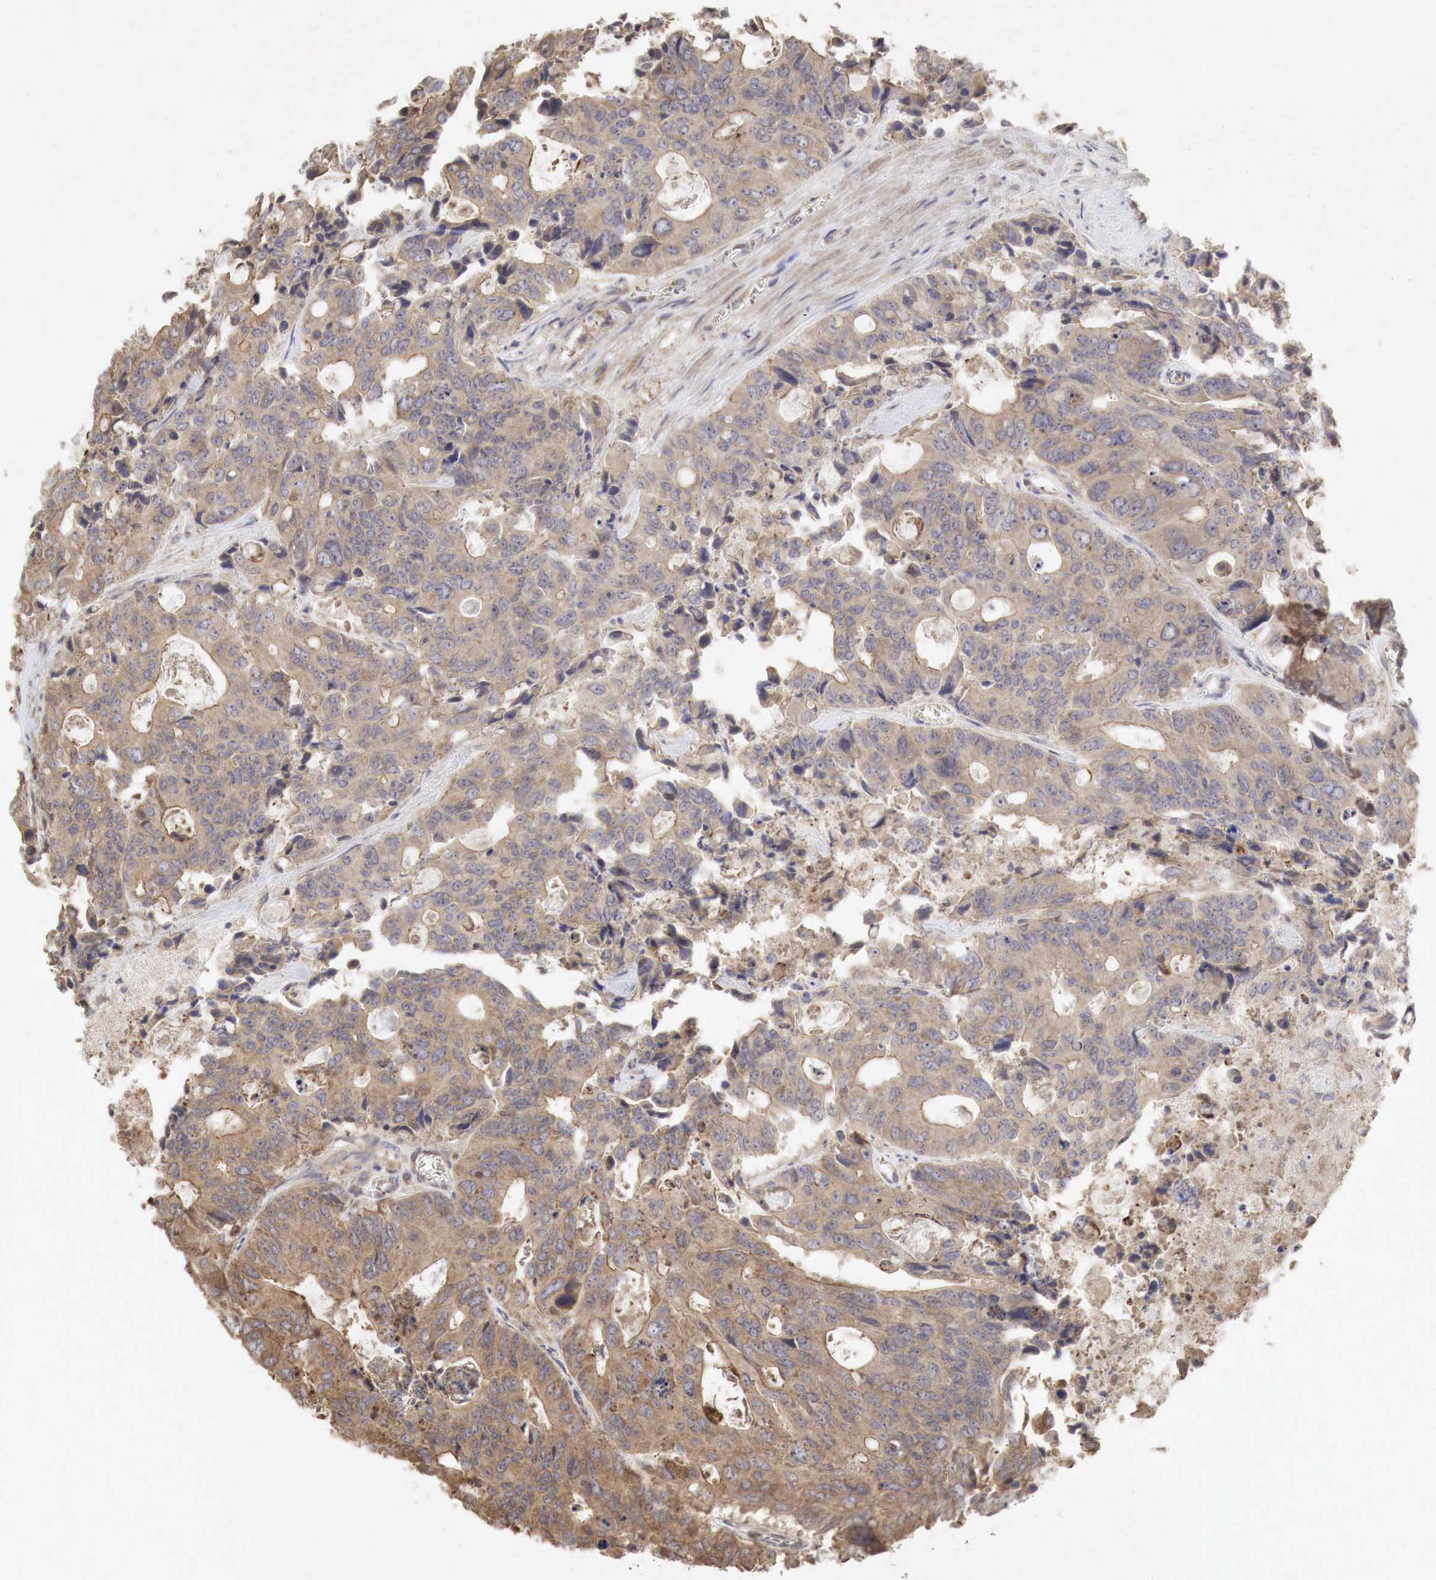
{"staining": {"intensity": "weak", "quantity": ">75%", "location": "cytoplasmic/membranous"}, "tissue": "colorectal cancer", "cell_type": "Tumor cells", "image_type": "cancer", "snomed": [{"axis": "morphology", "description": "Adenocarcinoma, NOS"}, {"axis": "topography", "description": "Rectum"}], "caption": "Weak cytoplasmic/membranous expression is seen in approximately >75% of tumor cells in colorectal cancer (adenocarcinoma). The staining was performed using DAB (3,3'-diaminobenzidine) to visualize the protein expression in brown, while the nuclei were stained in blue with hematoxylin (Magnification: 20x).", "gene": "PABPC5", "patient": {"sex": "male", "age": 76}}